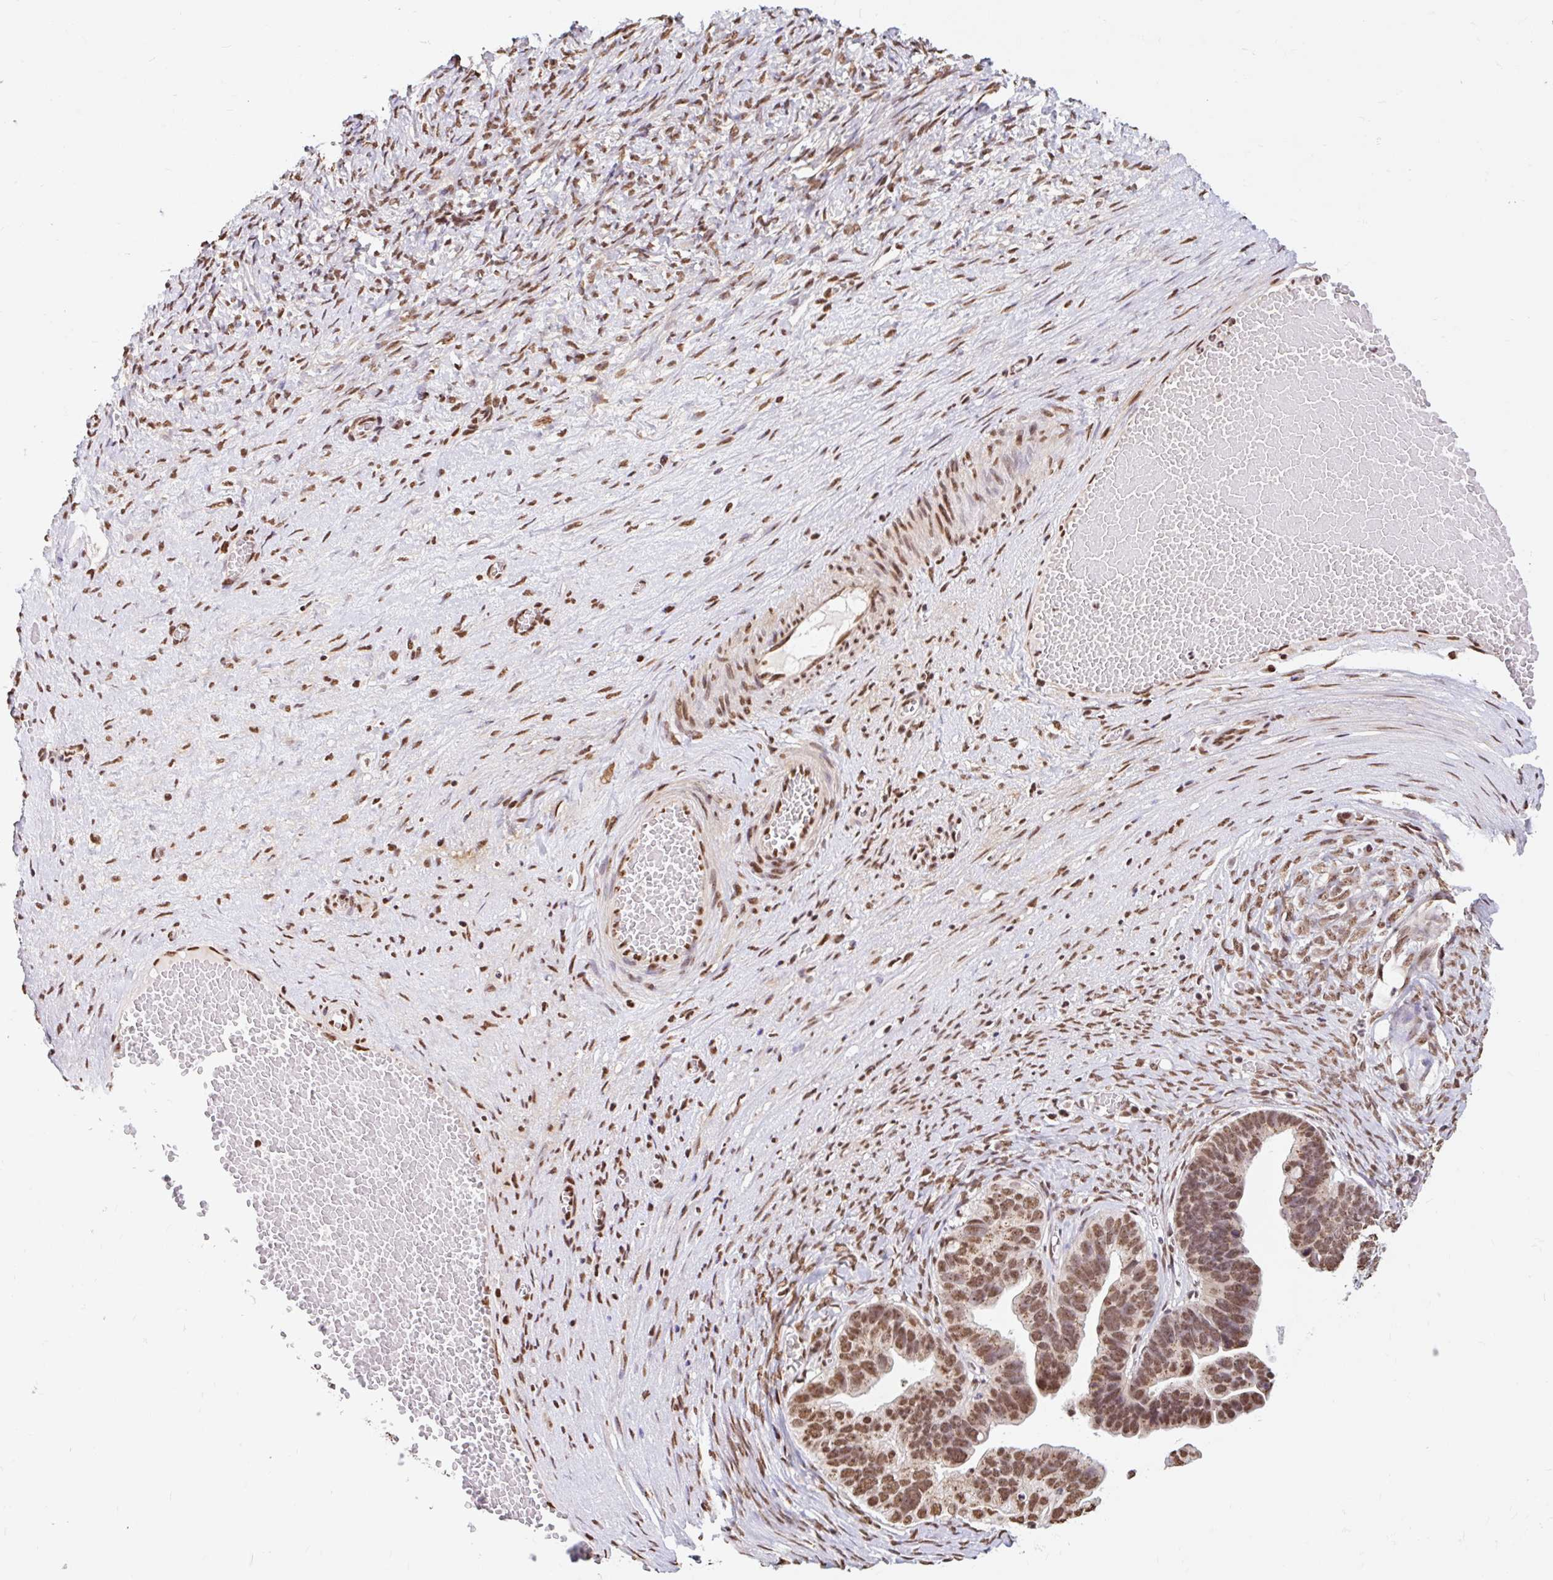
{"staining": {"intensity": "moderate", "quantity": ">75%", "location": "nuclear"}, "tissue": "ovarian cancer", "cell_type": "Tumor cells", "image_type": "cancer", "snomed": [{"axis": "morphology", "description": "Cystadenocarcinoma, serous, NOS"}, {"axis": "topography", "description": "Ovary"}], "caption": "Serous cystadenocarcinoma (ovarian) stained for a protein displays moderate nuclear positivity in tumor cells. (IHC, brightfield microscopy, high magnification).", "gene": "BICRA", "patient": {"sex": "female", "age": 56}}